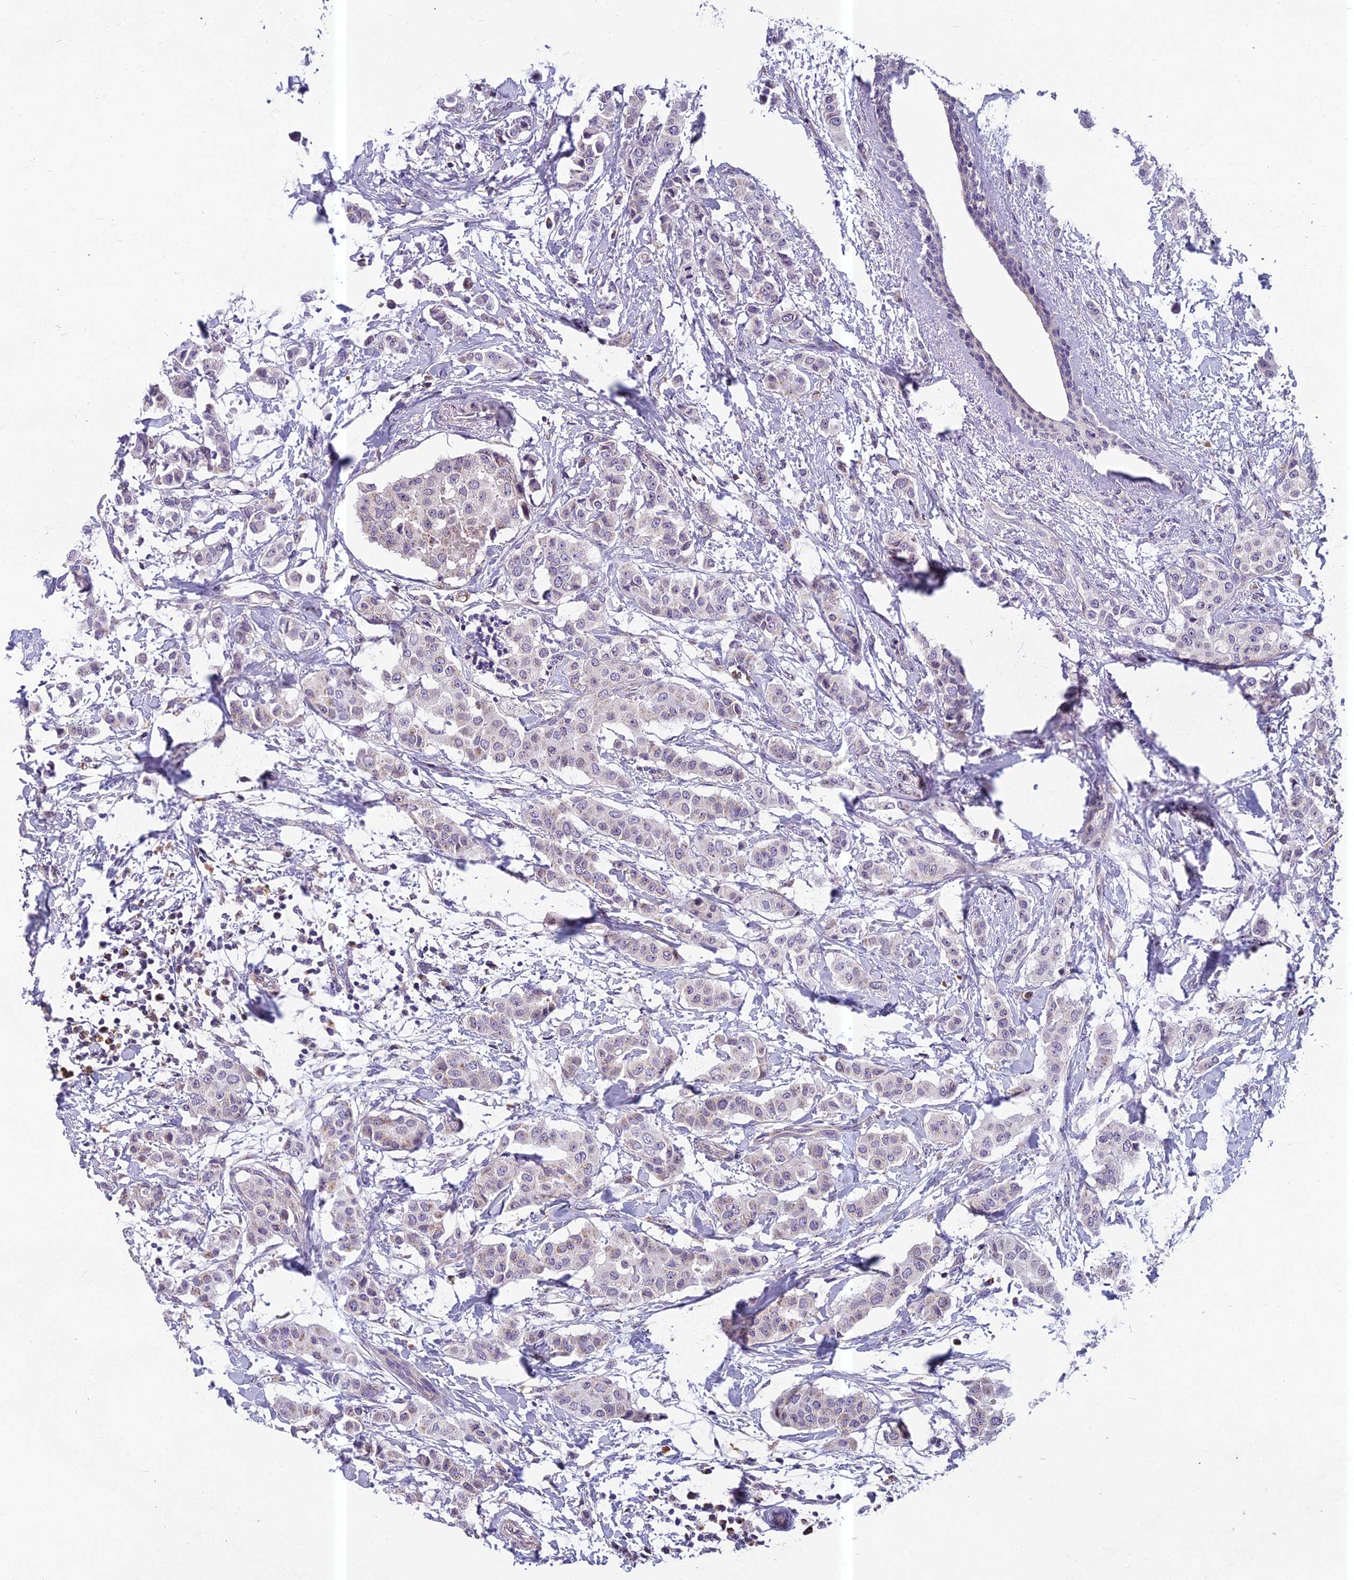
{"staining": {"intensity": "weak", "quantity": "<25%", "location": "cytoplasmic/membranous"}, "tissue": "breast cancer", "cell_type": "Tumor cells", "image_type": "cancer", "snomed": [{"axis": "morphology", "description": "Duct carcinoma"}, {"axis": "topography", "description": "Breast"}], "caption": "IHC photomicrograph of neoplastic tissue: breast invasive ductal carcinoma stained with DAB reveals no significant protein staining in tumor cells.", "gene": "ENSG00000188897", "patient": {"sex": "female", "age": 40}}